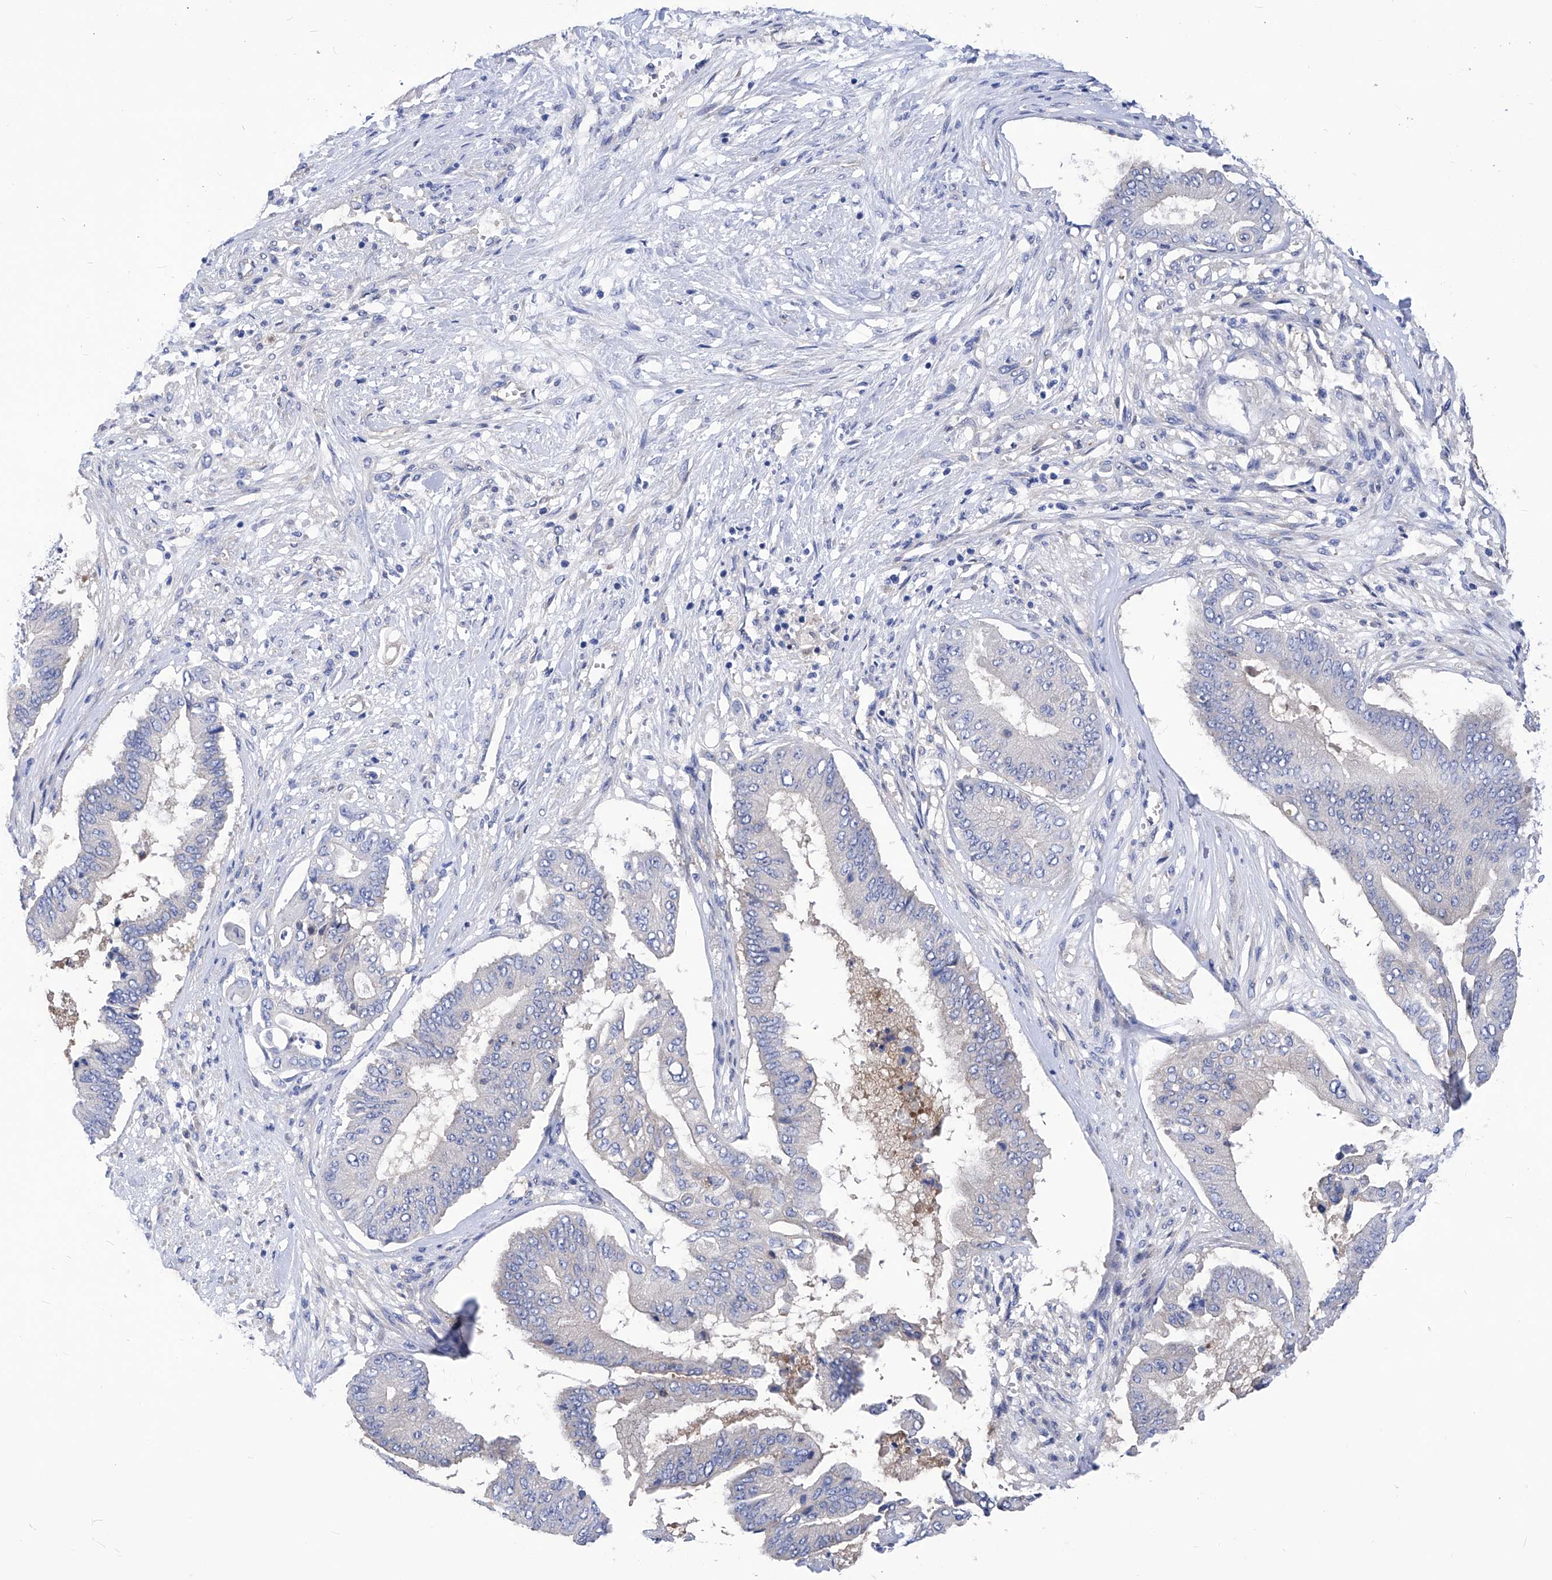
{"staining": {"intensity": "negative", "quantity": "none", "location": "none"}, "tissue": "pancreatic cancer", "cell_type": "Tumor cells", "image_type": "cancer", "snomed": [{"axis": "morphology", "description": "Adenocarcinoma, NOS"}, {"axis": "topography", "description": "Pancreas"}], "caption": "This micrograph is of adenocarcinoma (pancreatic) stained with immunohistochemistry to label a protein in brown with the nuclei are counter-stained blue. There is no staining in tumor cells. (DAB immunohistochemistry (IHC), high magnification).", "gene": "XPNPEP1", "patient": {"sex": "female", "age": 77}}